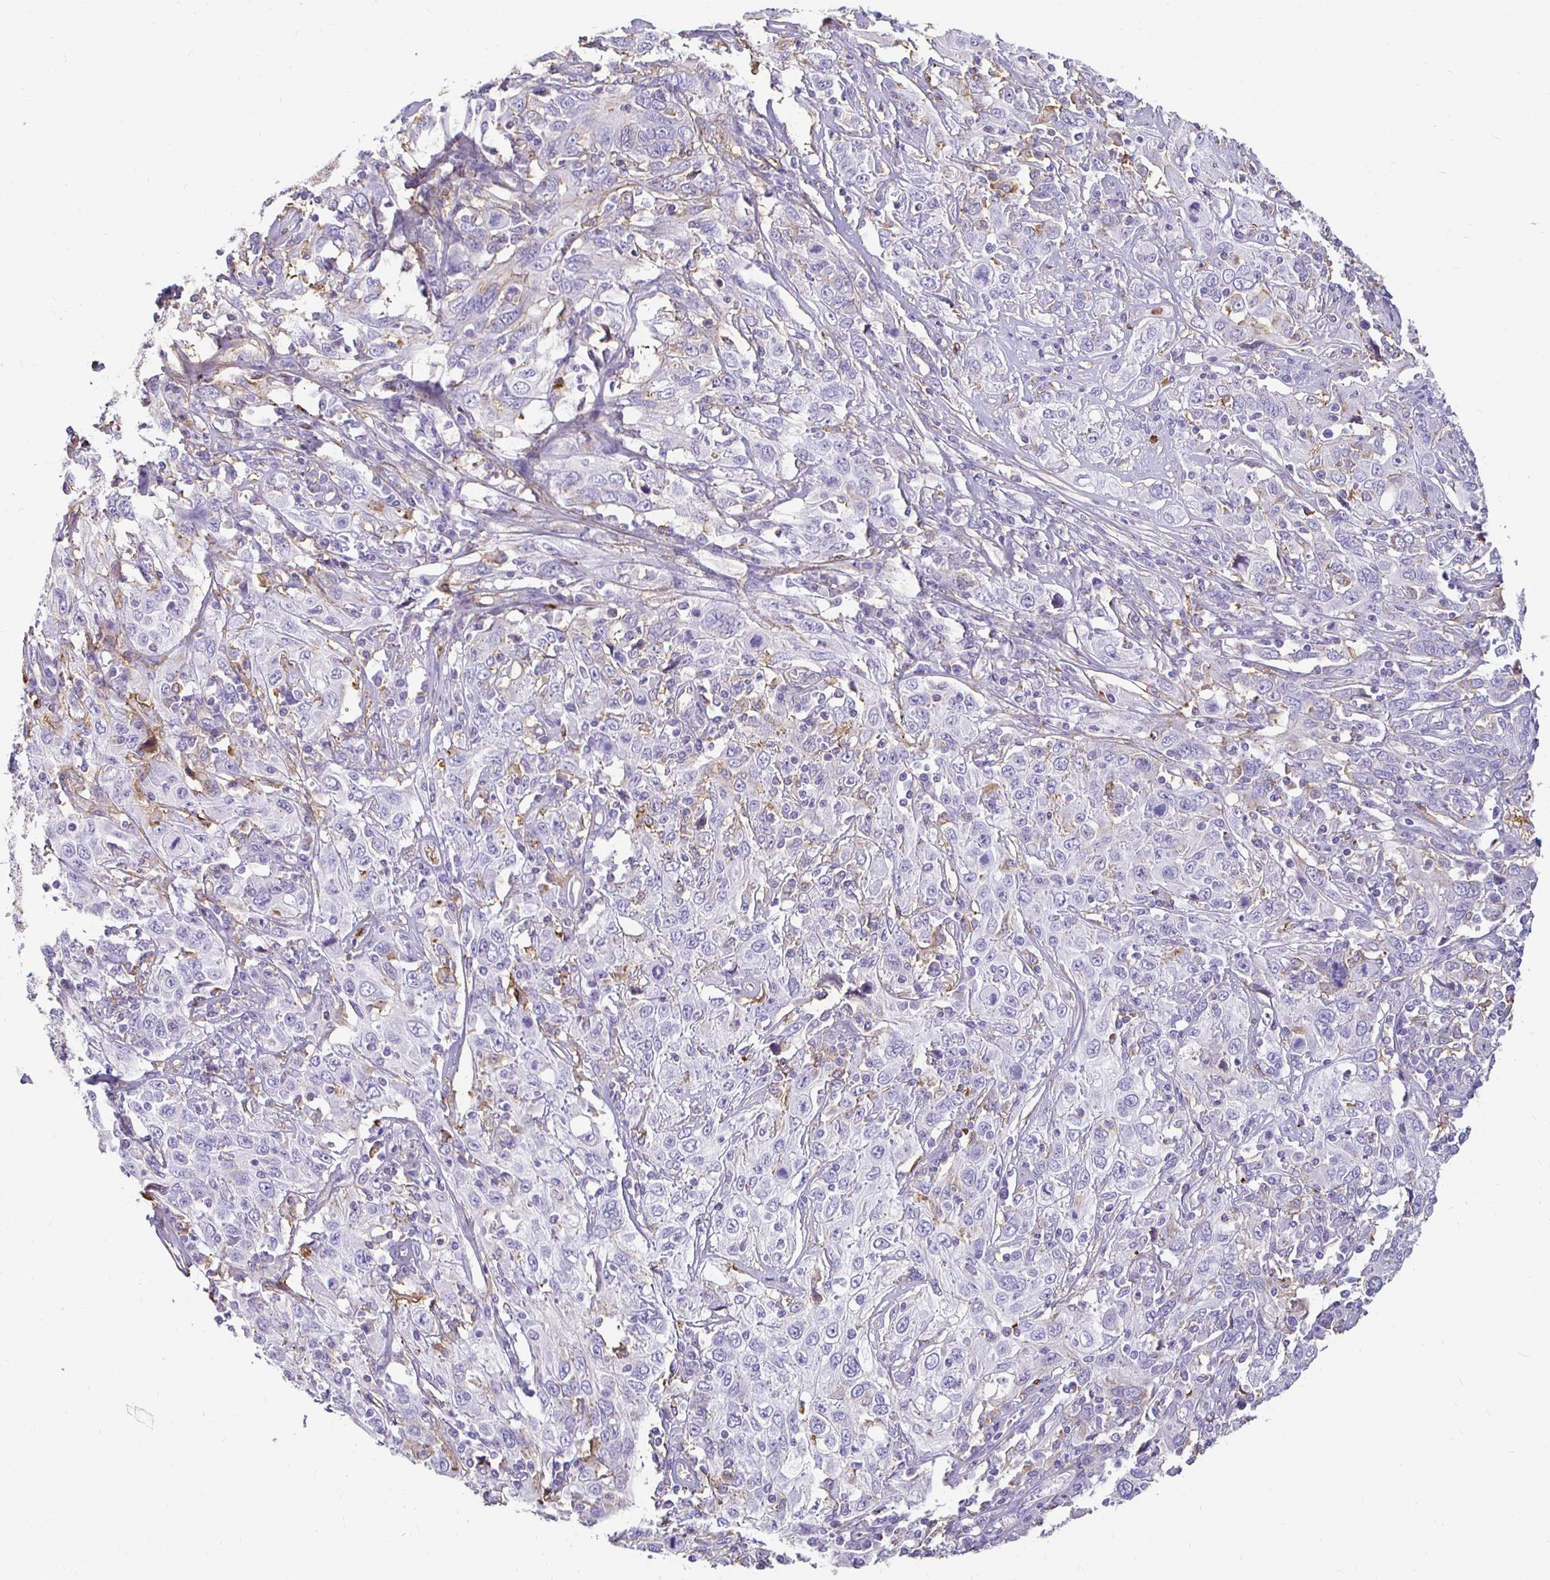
{"staining": {"intensity": "negative", "quantity": "none", "location": "none"}, "tissue": "cervical cancer", "cell_type": "Tumor cells", "image_type": "cancer", "snomed": [{"axis": "morphology", "description": "Squamous cell carcinoma, NOS"}, {"axis": "topography", "description": "Cervix"}], "caption": "Protein analysis of squamous cell carcinoma (cervical) reveals no significant expression in tumor cells. (Immunohistochemistry (ihc), brightfield microscopy, high magnification).", "gene": "TAS1R3", "patient": {"sex": "female", "age": 46}}